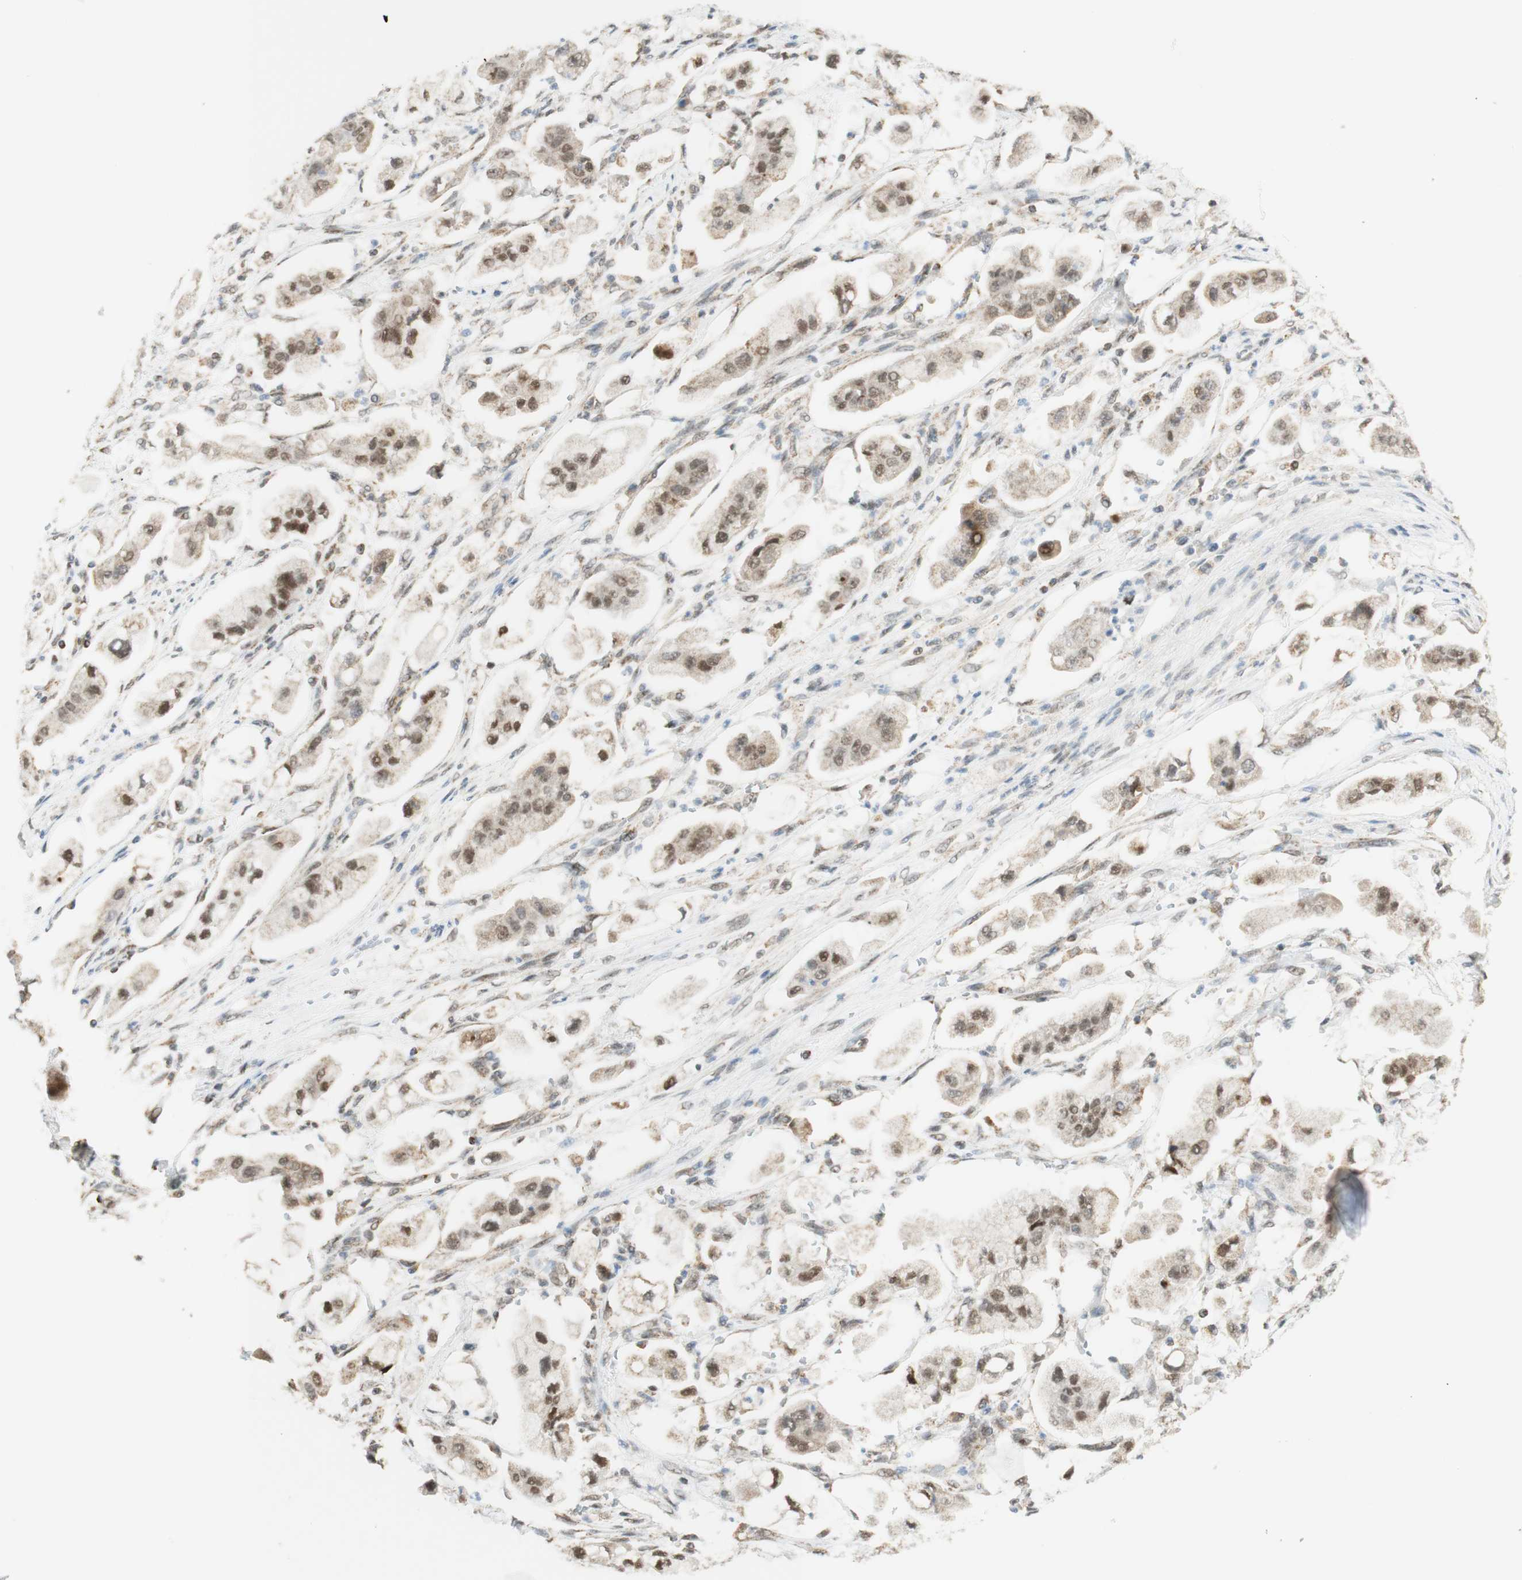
{"staining": {"intensity": "moderate", "quantity": ">75%", "location": "nuclear"}, "tissue": "stomach cancer", "cell_type": "Tumor cells", "image_type": "cancer", "snomed": [{"axis": "morphology", "description": "Adenocarcinoma, NOS"}, {"axis": "topography", "description": "Stomach"}], "caption": "Stomach adenocarcinoma tissue demonstrates moderate nuclear expression in about >75% of tumor cells", "gene": "ZNF782", "patient": {"sex": "male", "age": 62}}